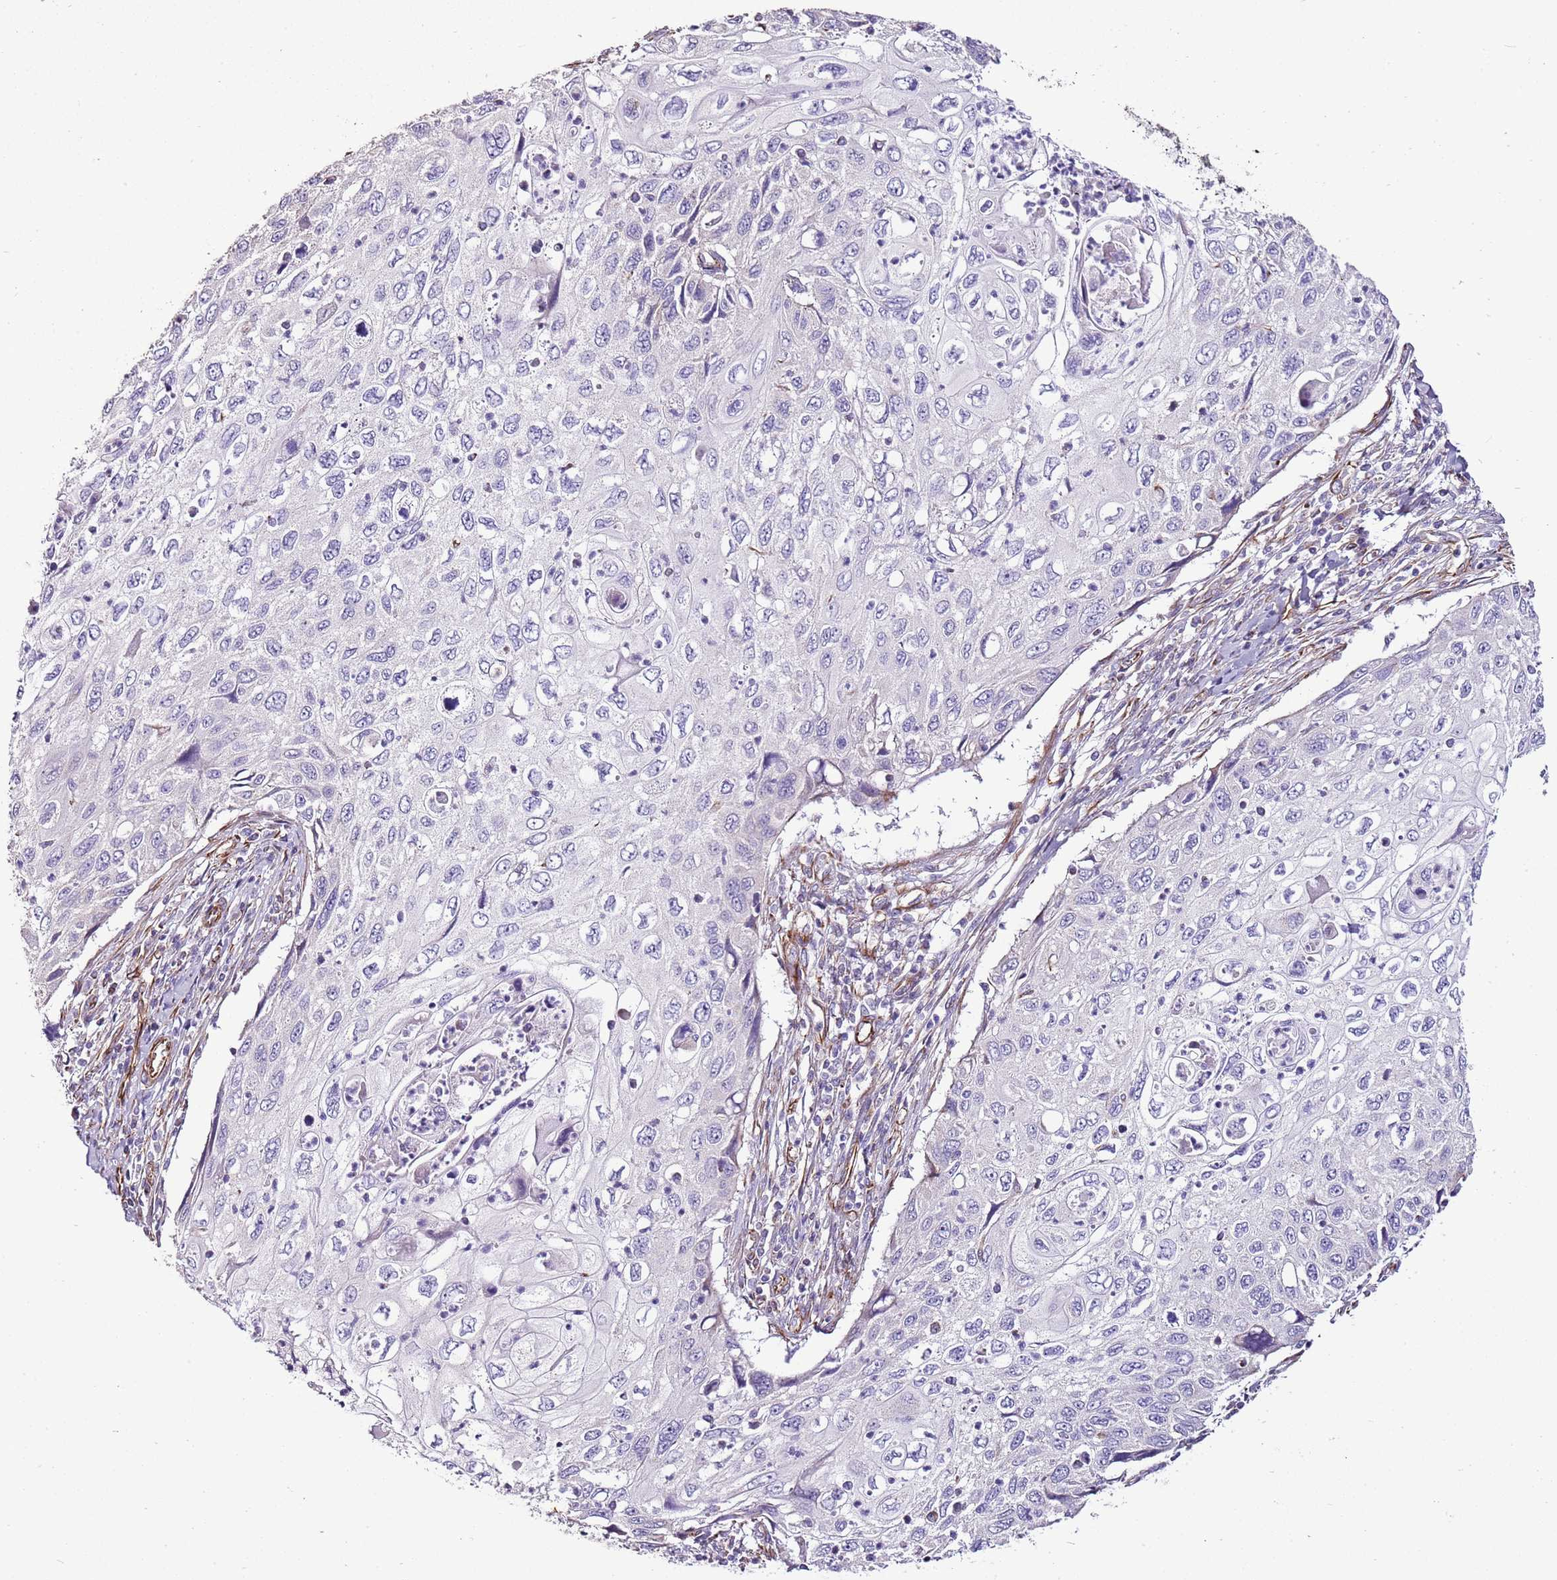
{"staining": {"intensity": "negative", "quantity": "none", "location": "none"}, "tissue": "cervical cancer", "cell_type": "Tumor cells", "image_type": "cancer", "snomed": [{"axis": "morphology", "description": "Squamous cell carcinoma, NOS"}, {"axis": "topography", "description": "Cervix"}], "caption": "A high-resolution micrograph shows IHC staining of cervical cancer (squamous cell carcinoma), which exhibits no significant staining in tumor cells.", "gene": "ZNF786", "patient": {"sex": "female", "age": 70}}